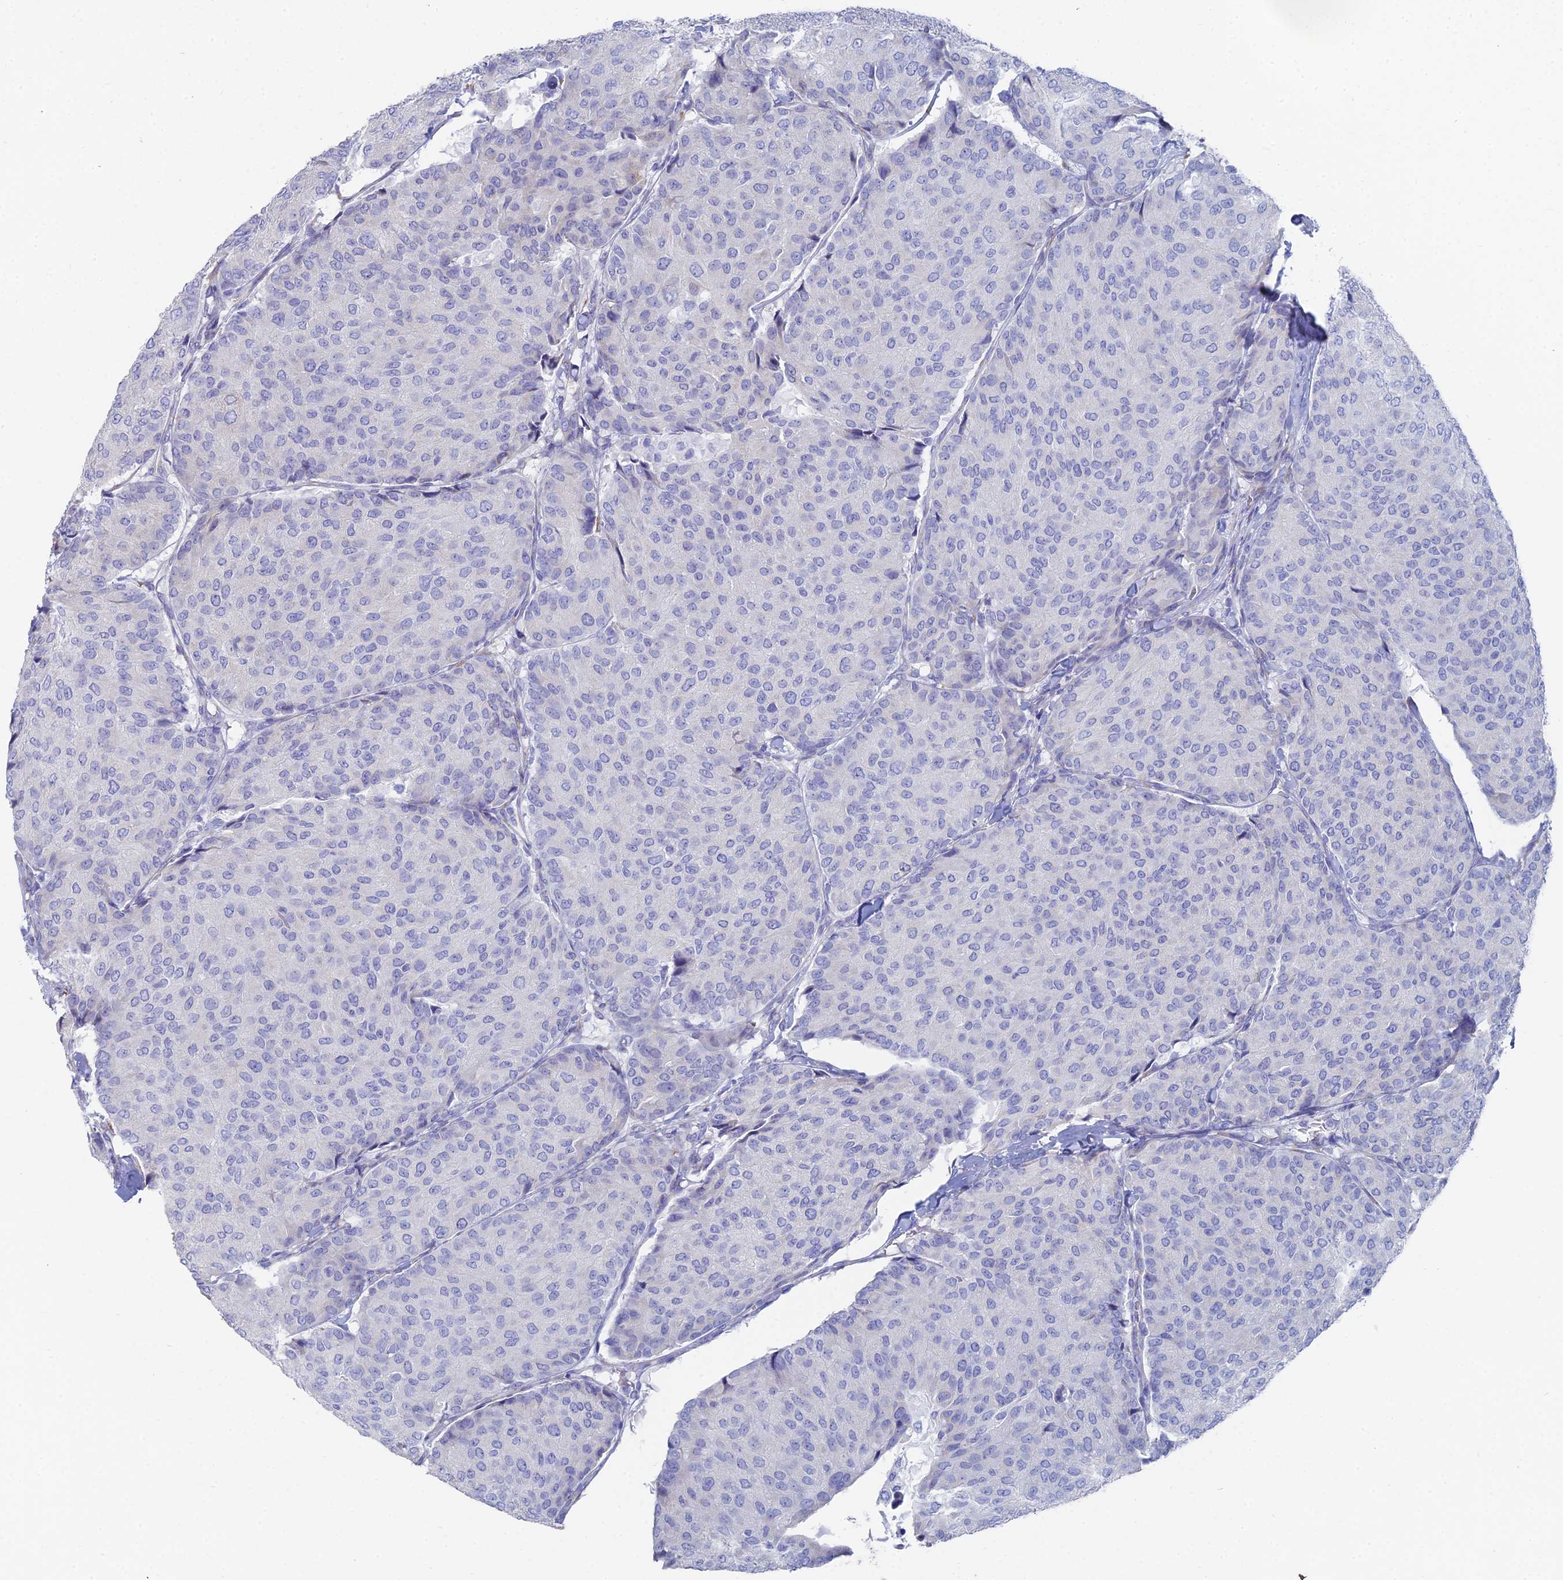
{"staining": {"intensity": "negative", "quantity": "none", "location": "none"}, "tissue": "breast cancer", "cell_type": "Tumor cells", "image_type": "cancer", "snomed": [{"axis": "morphology", "description": "Duct carcinoma"}, {"axis": "topography", "description": "Breast"}], "caption": "This is an IHC histopathology image of human breast cancer (invasive ductal carcinoma). There is no staining in tumor cells.", "gene": "TNNT3", "patient": {"sex": "female", "age": 75}}